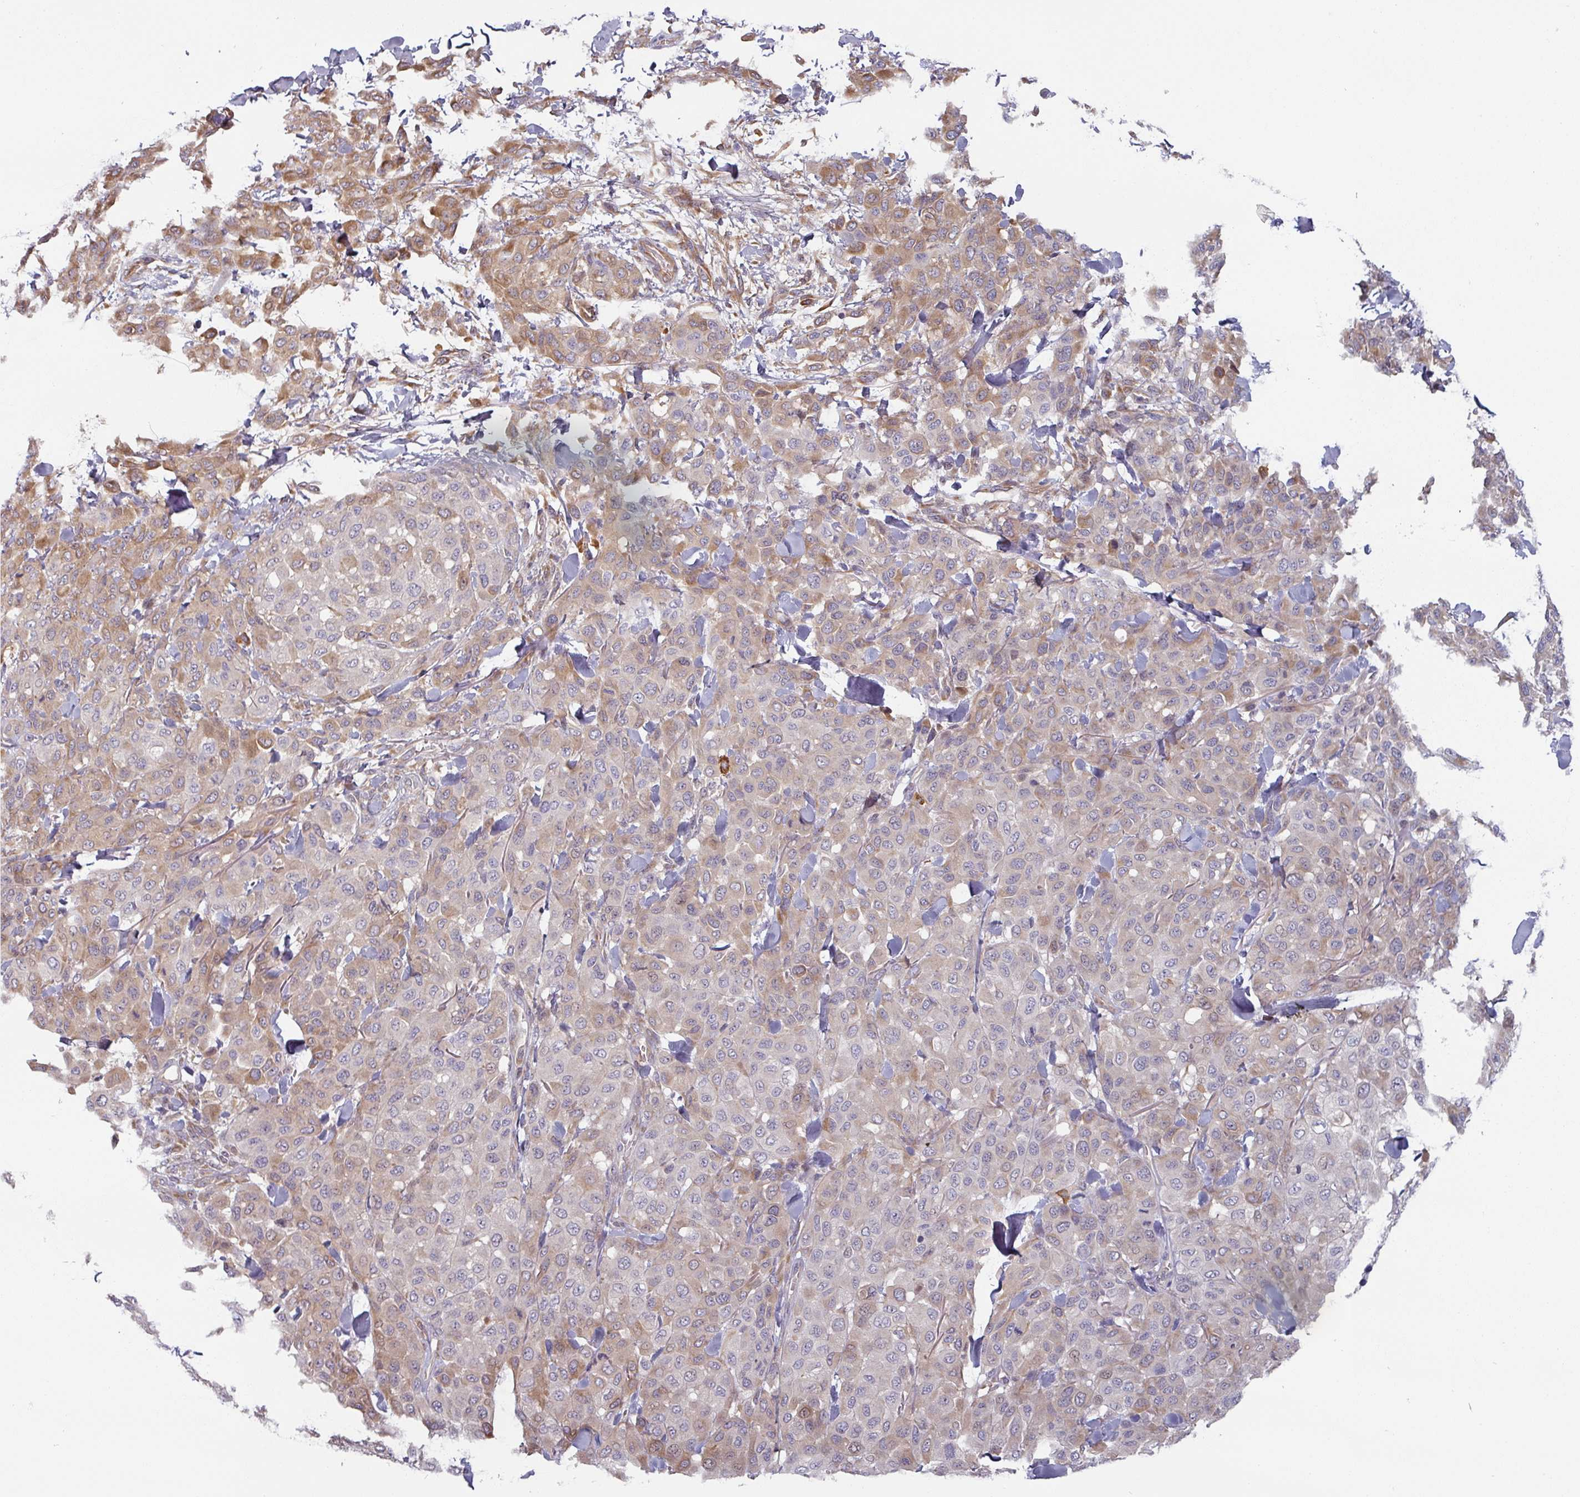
{"staining": {"intensity": "moderate", "quantity": "<25%", "location": "cytoplasmic/membranous"}, "tissue": "melanoma", "cell_type": "Tumor cells", "image_type": "cancer", "snomed": [{"axis": "morphology", "description": "Malignant melanoma, Metastatic site"}, {"axis": "topography", "description": "Skin"}], "caption": "Protein staining reveals moderate cytoplasmic/membranous positivity in approximately <25% of tumor cells in melanoma.", "gene": "CEP78", "patient": {"sex": "female", "age": 81}}